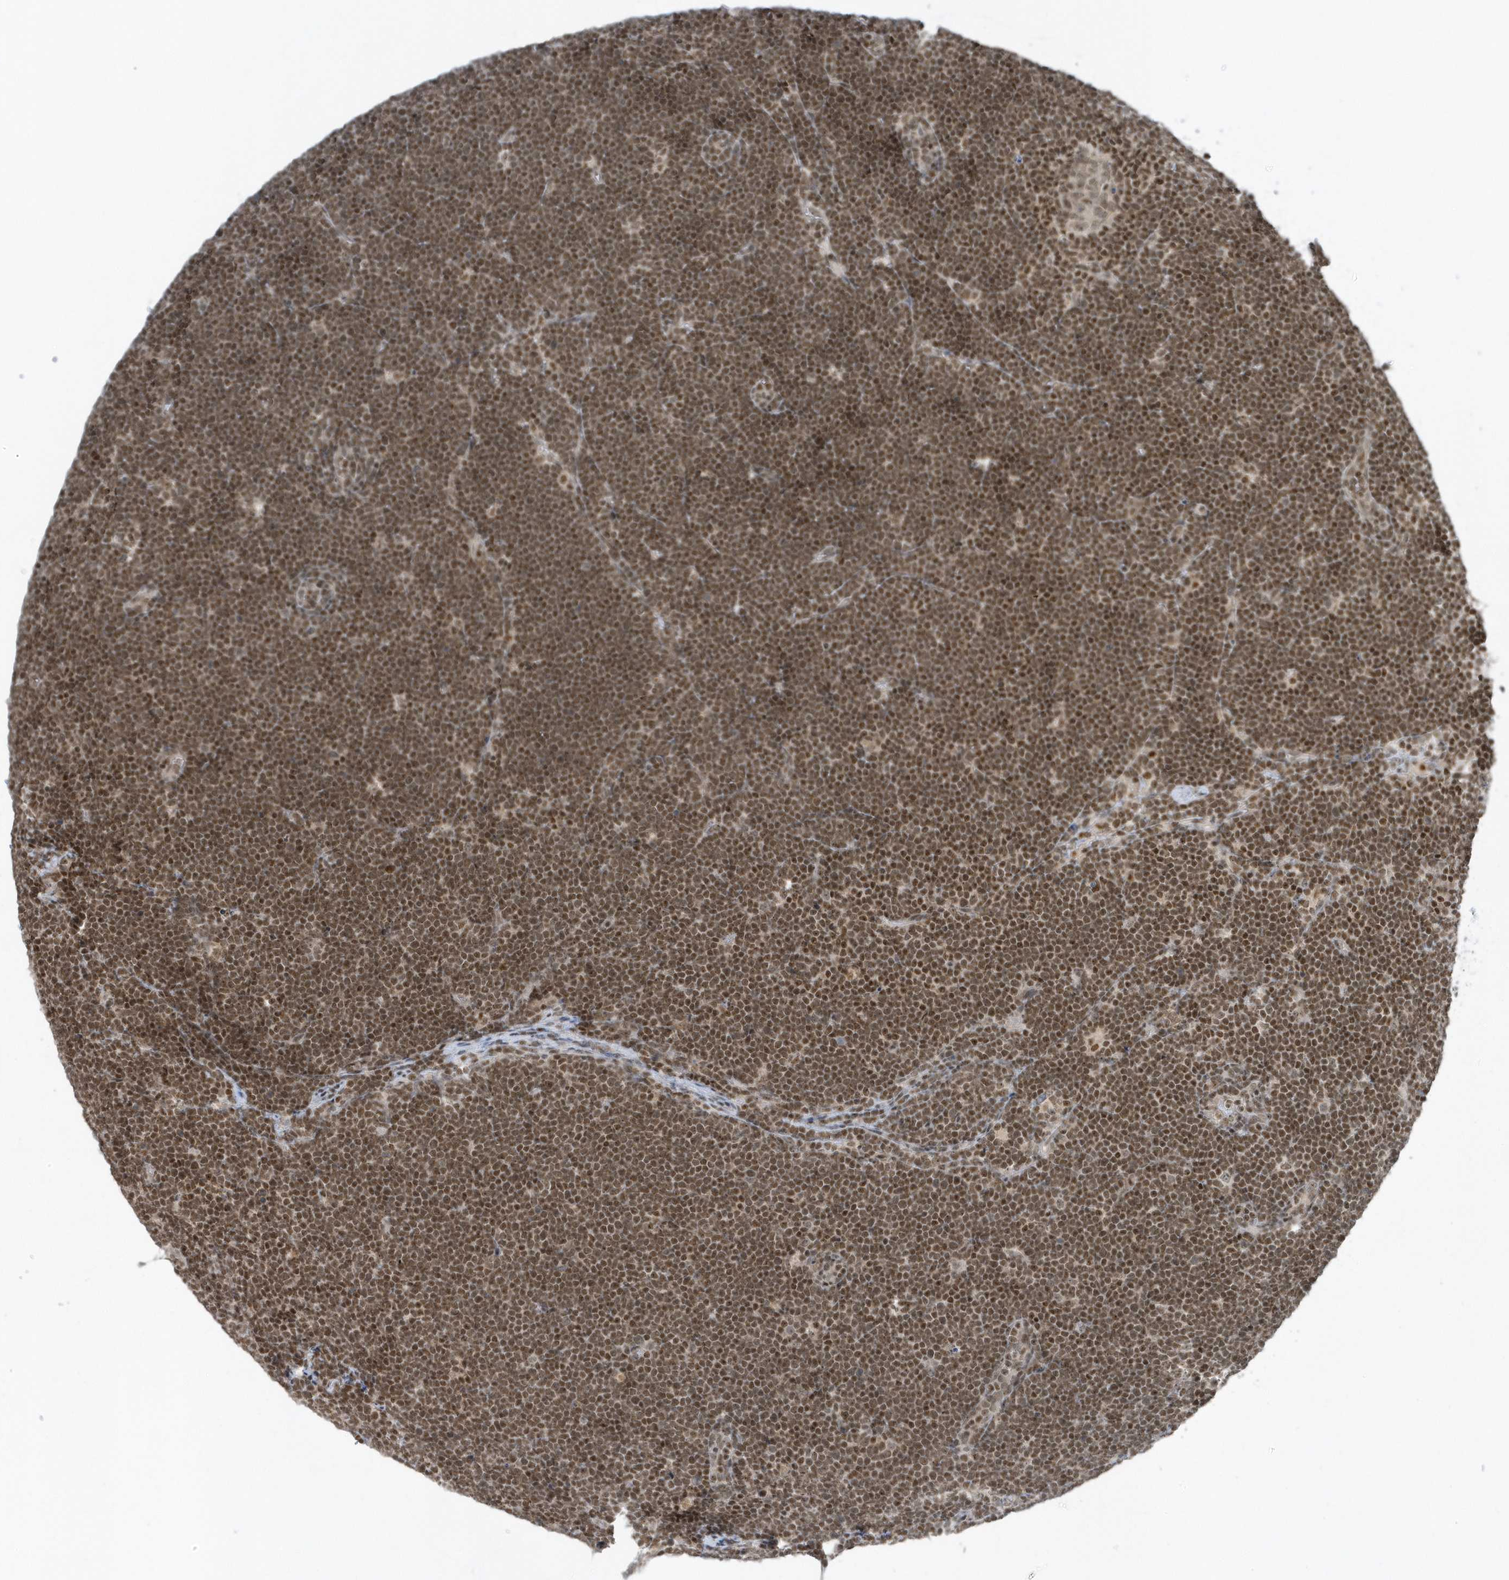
{"staining": {"intensity": "moderate", "quantity": ">75%", "location": "nuclear"}, "tissue": "lymphoma", "cell_type": "Tumor cells", "image_type": "cancer", "snomed": [{"axis": "morphology", "description": "Malignant lymphoma, non-Hodgkin's type, High grade"}, {"axis": "topography", "description": "Lymph node"}], "caption": "Lymphoma stained with a protein marker shows moderate staining in tumor cells.", "gene": "ZNF740", "patient": {"sex": "male", "age": 13}}